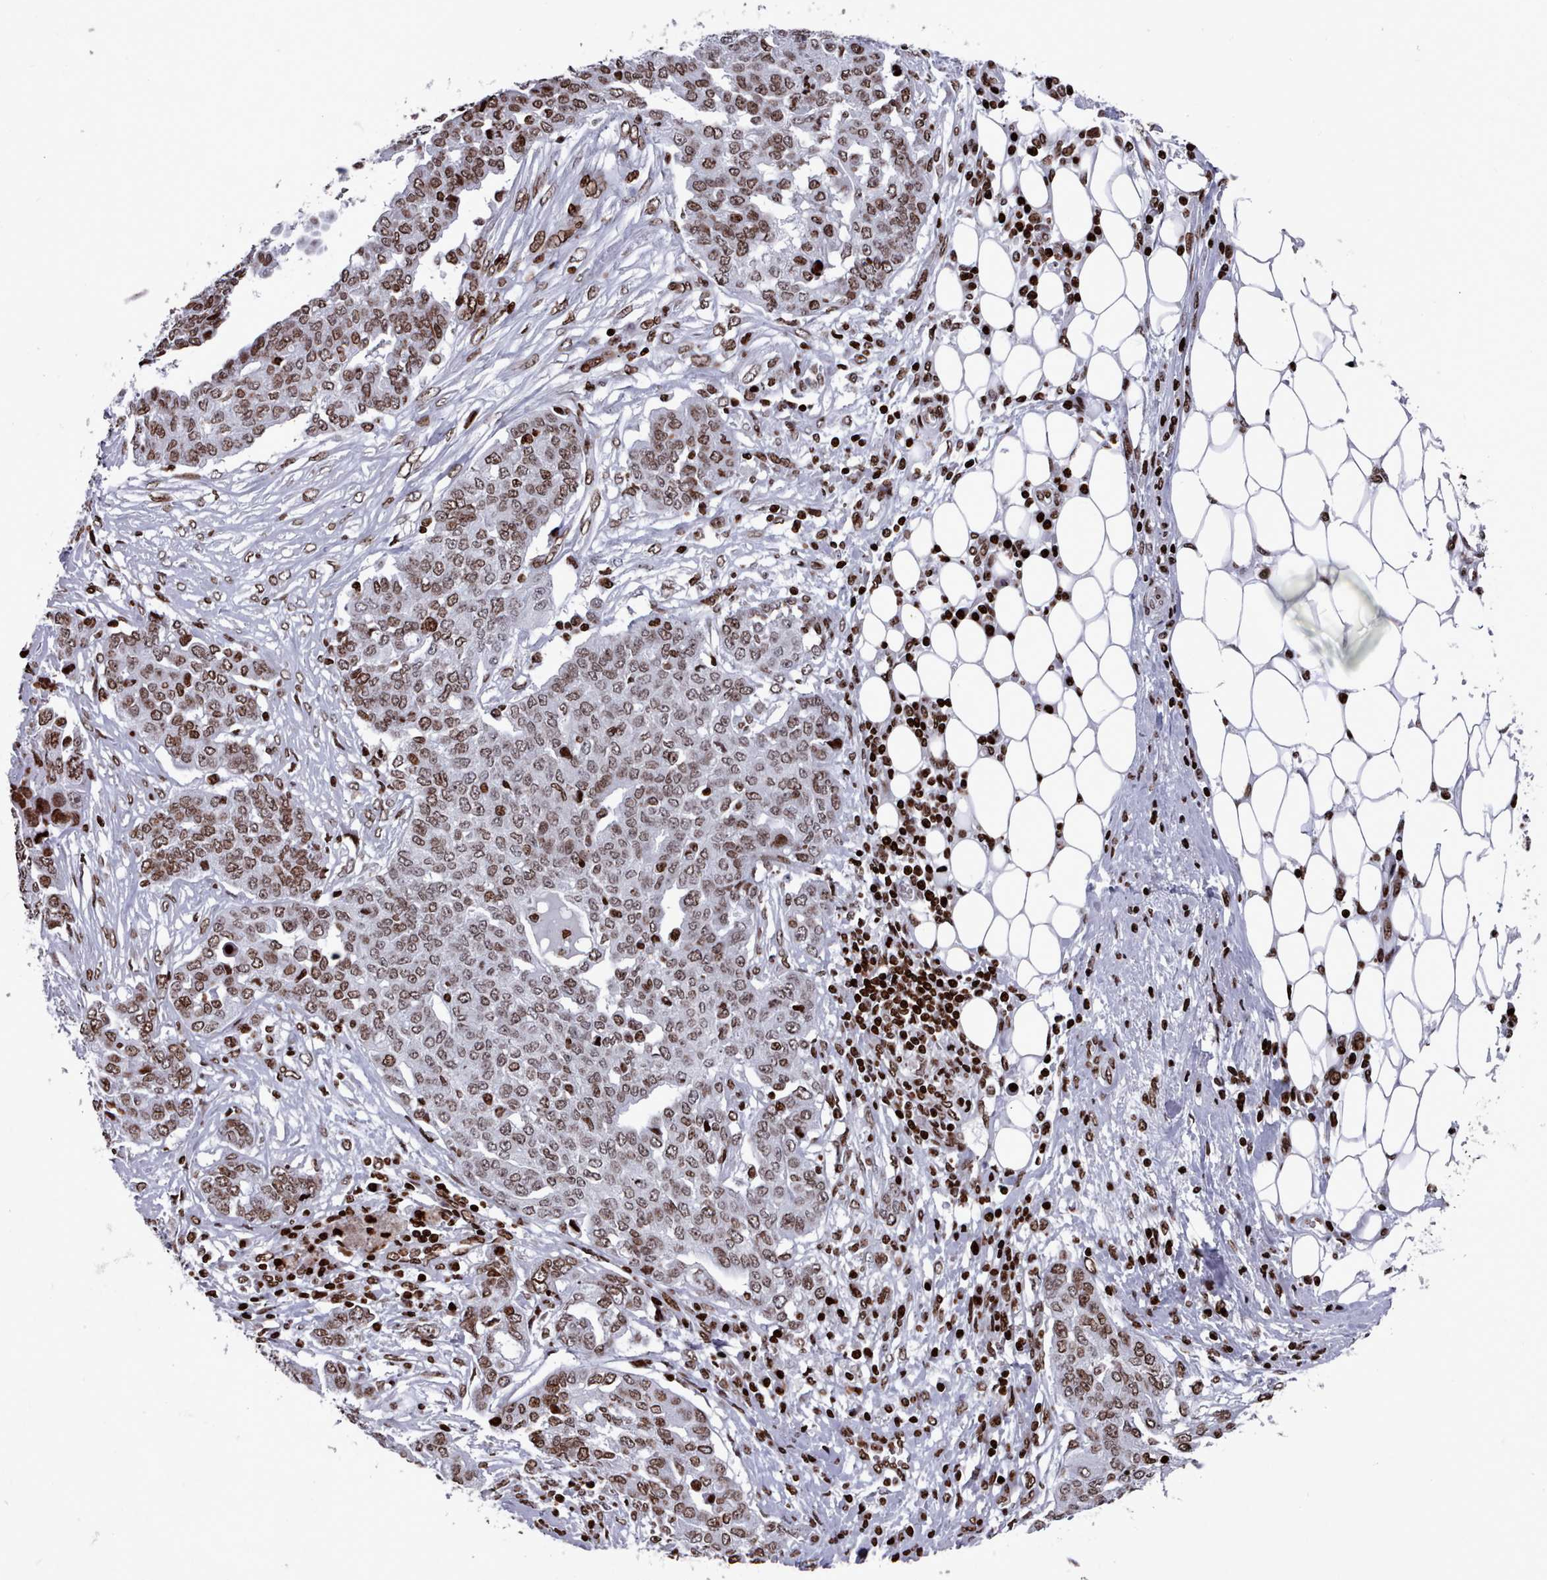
{"staining": {"intensity": "moderate", "quantity": ">75%", "location": "nuclear"}, "tissue": "ovarian cancer", "cell_type": "Tumor cells", "image_type": "cancer", "snomed": [{"axis": "morphology", "description": "Cystadenocarcinoma, serous, NOS"}, {"axis": "topography", "description": "Soft tissue"}, {"axis": "topography", "description": "Ovary"}], "caption": "Immunohistochemical staining of serous cystadenocarcinoma (ovarian) displays medium levels of moderate nuclear positivity in about >75% of tumor cells. Immunohistochemistry stains the protein in brown and the nuclei are stained blue.", "gene": "PCDHB12", "patient": {"sex": "female", "age": 57}}